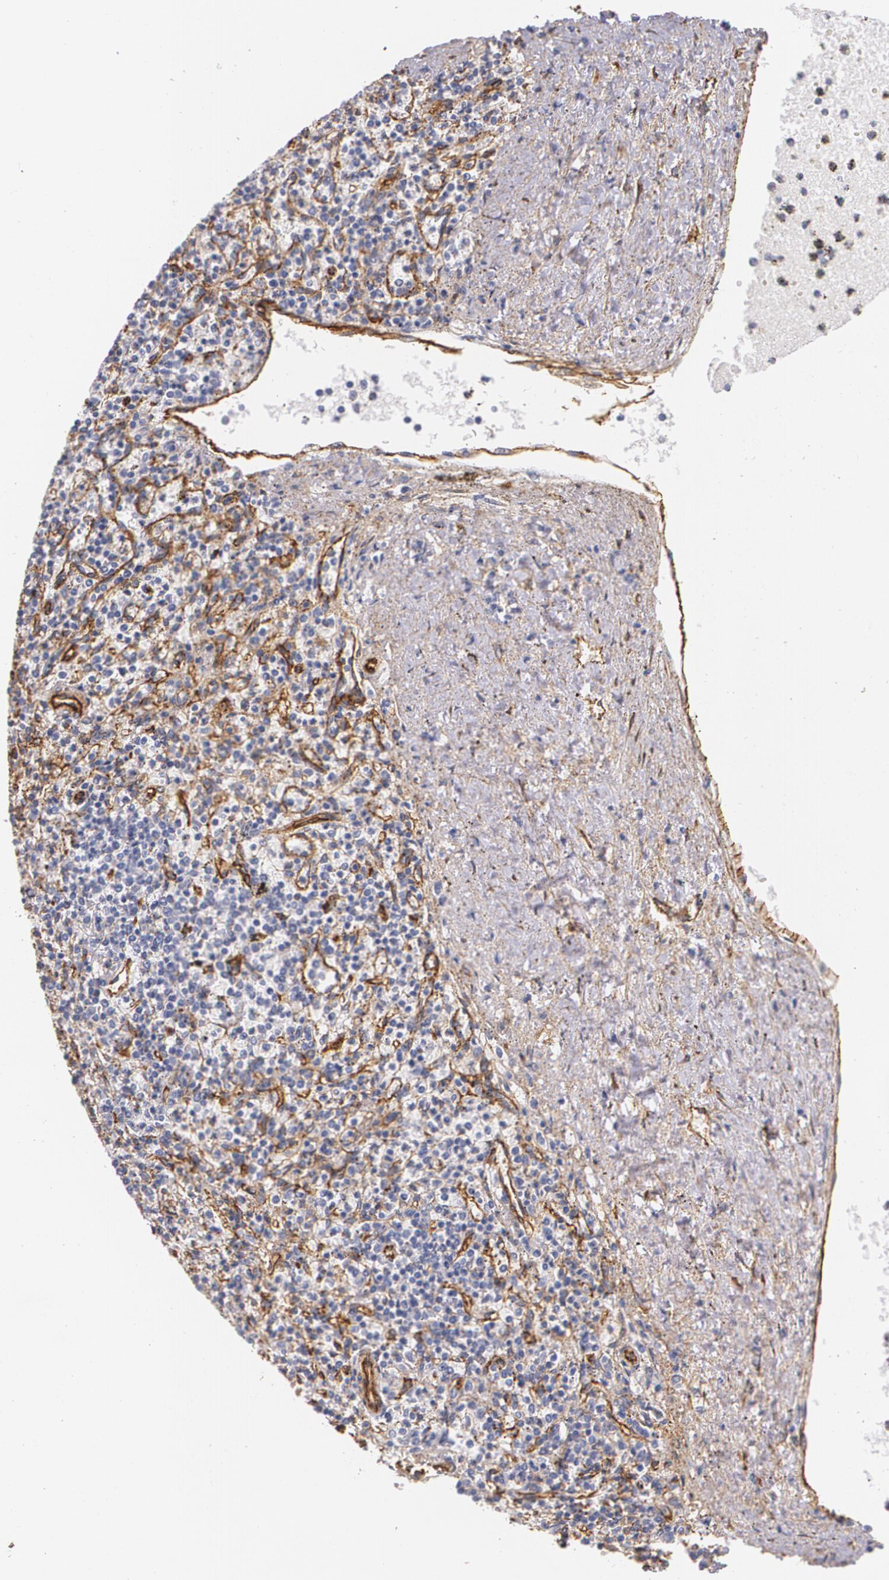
{"staining": {"intensity": "negative", "quantity": "none", "location": "none"}, "tissue": "spleen", "cell_type": "Cells in red pulp", "image_type": "normal", "snomed": [{"axis": "morphology", "description": "Normal tissue, NOS"}, {"axis": "topography", "description": "Spleen"}], "caption": "Immunohistochemical staining of benign spleen displays no significant expression in cells in red pulp. (Stains: DAB immunohistochemistry with hematoxylin counter stain, Microscopy: brightfield microscopy at high magnification).", "gene": "TJP1", "patient": {"sex": "male", "age": 72}}